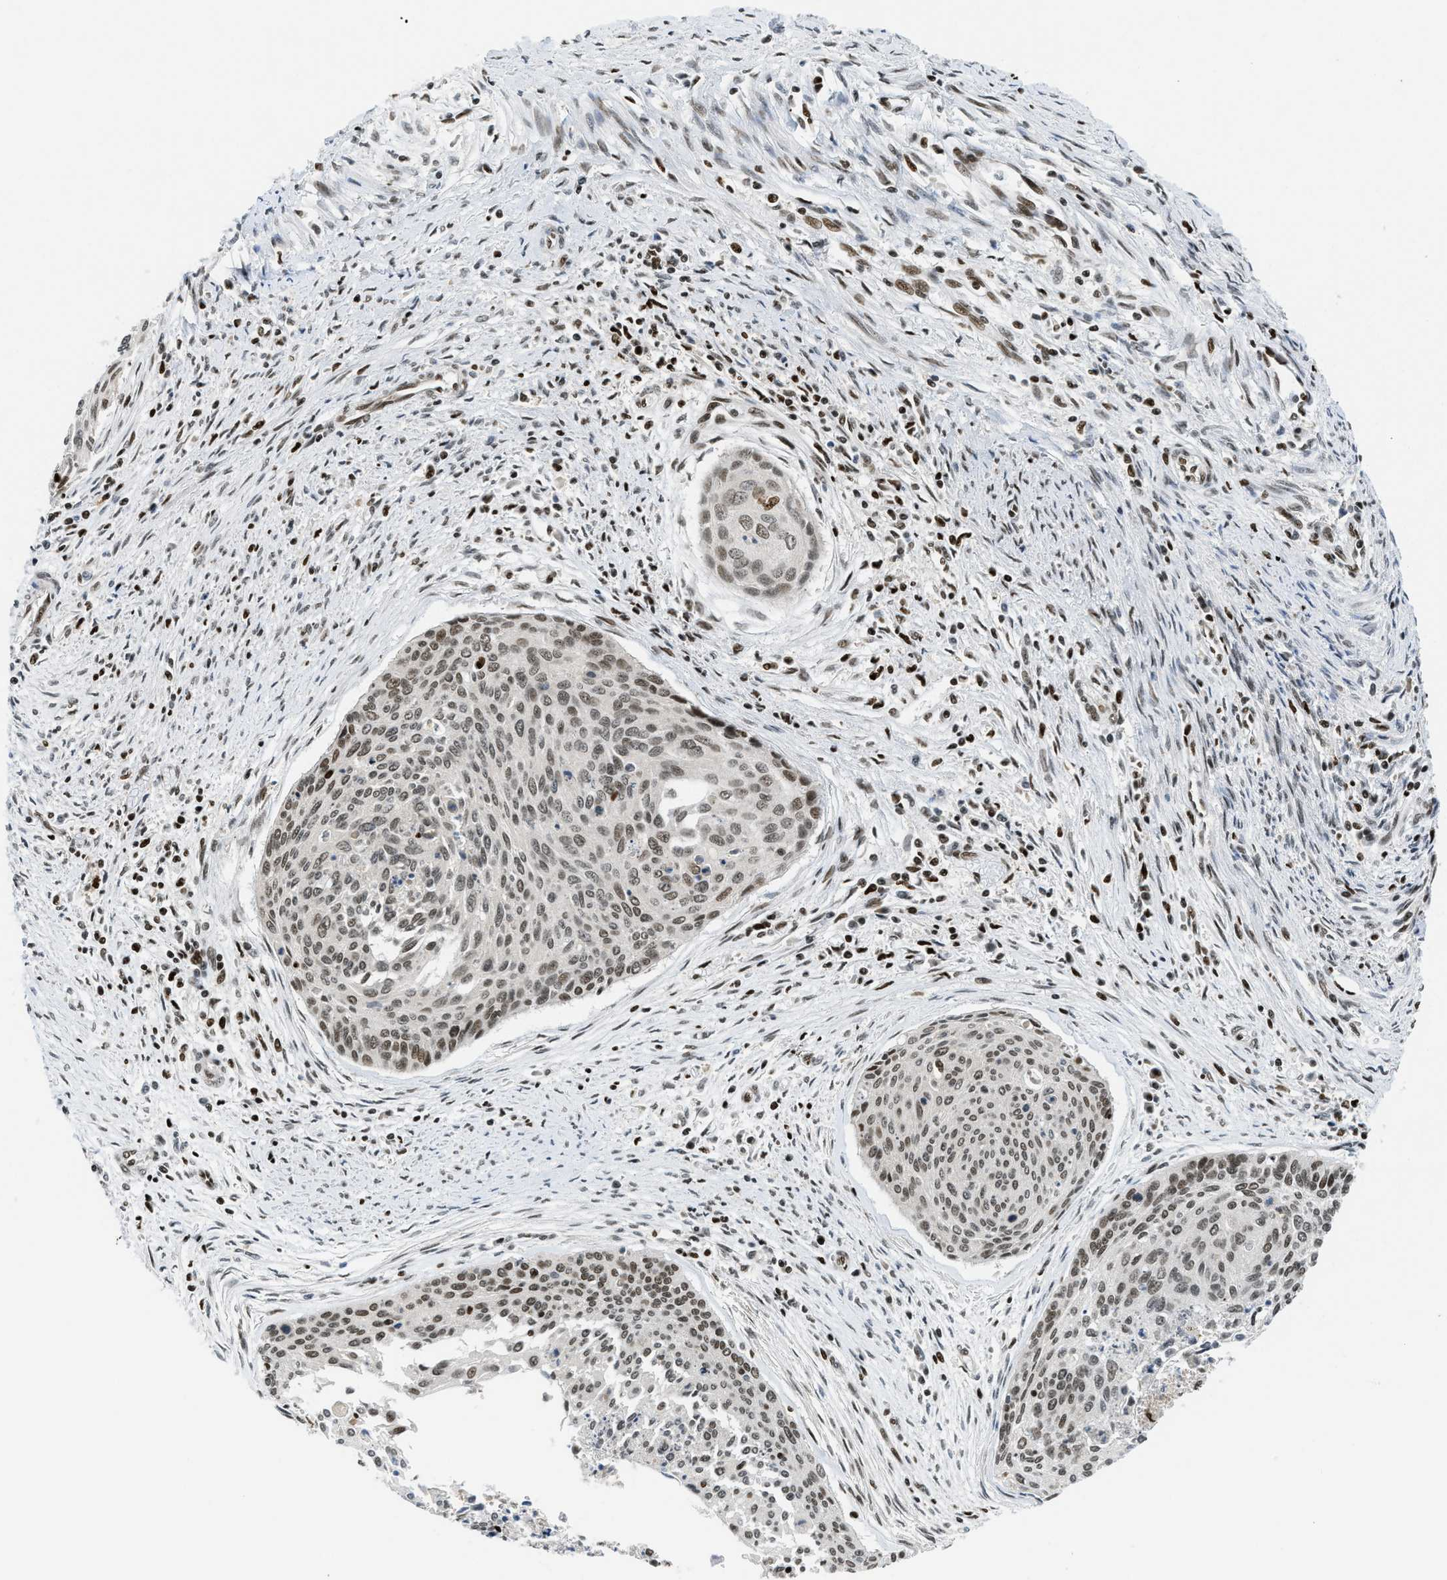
{"staining": {"intensity": "moderate", "quantity": ">75%", "location": "nuclear"}, "tissue": "cervical cancer", "cell_type": "Tumor cells", "image_type": "cancer", "snomed": [{"axis": "morphology", "description": "Squamous cell carcinoma, NOS"}, {"axis": "topography", "description": "Cervix"}], "caption": "Human cervical cancer stained with a protein marker demonstrates moderate staining in tumor cells.", "gene": "RFX5", "patient": {"sex": "female", "age": 55}}